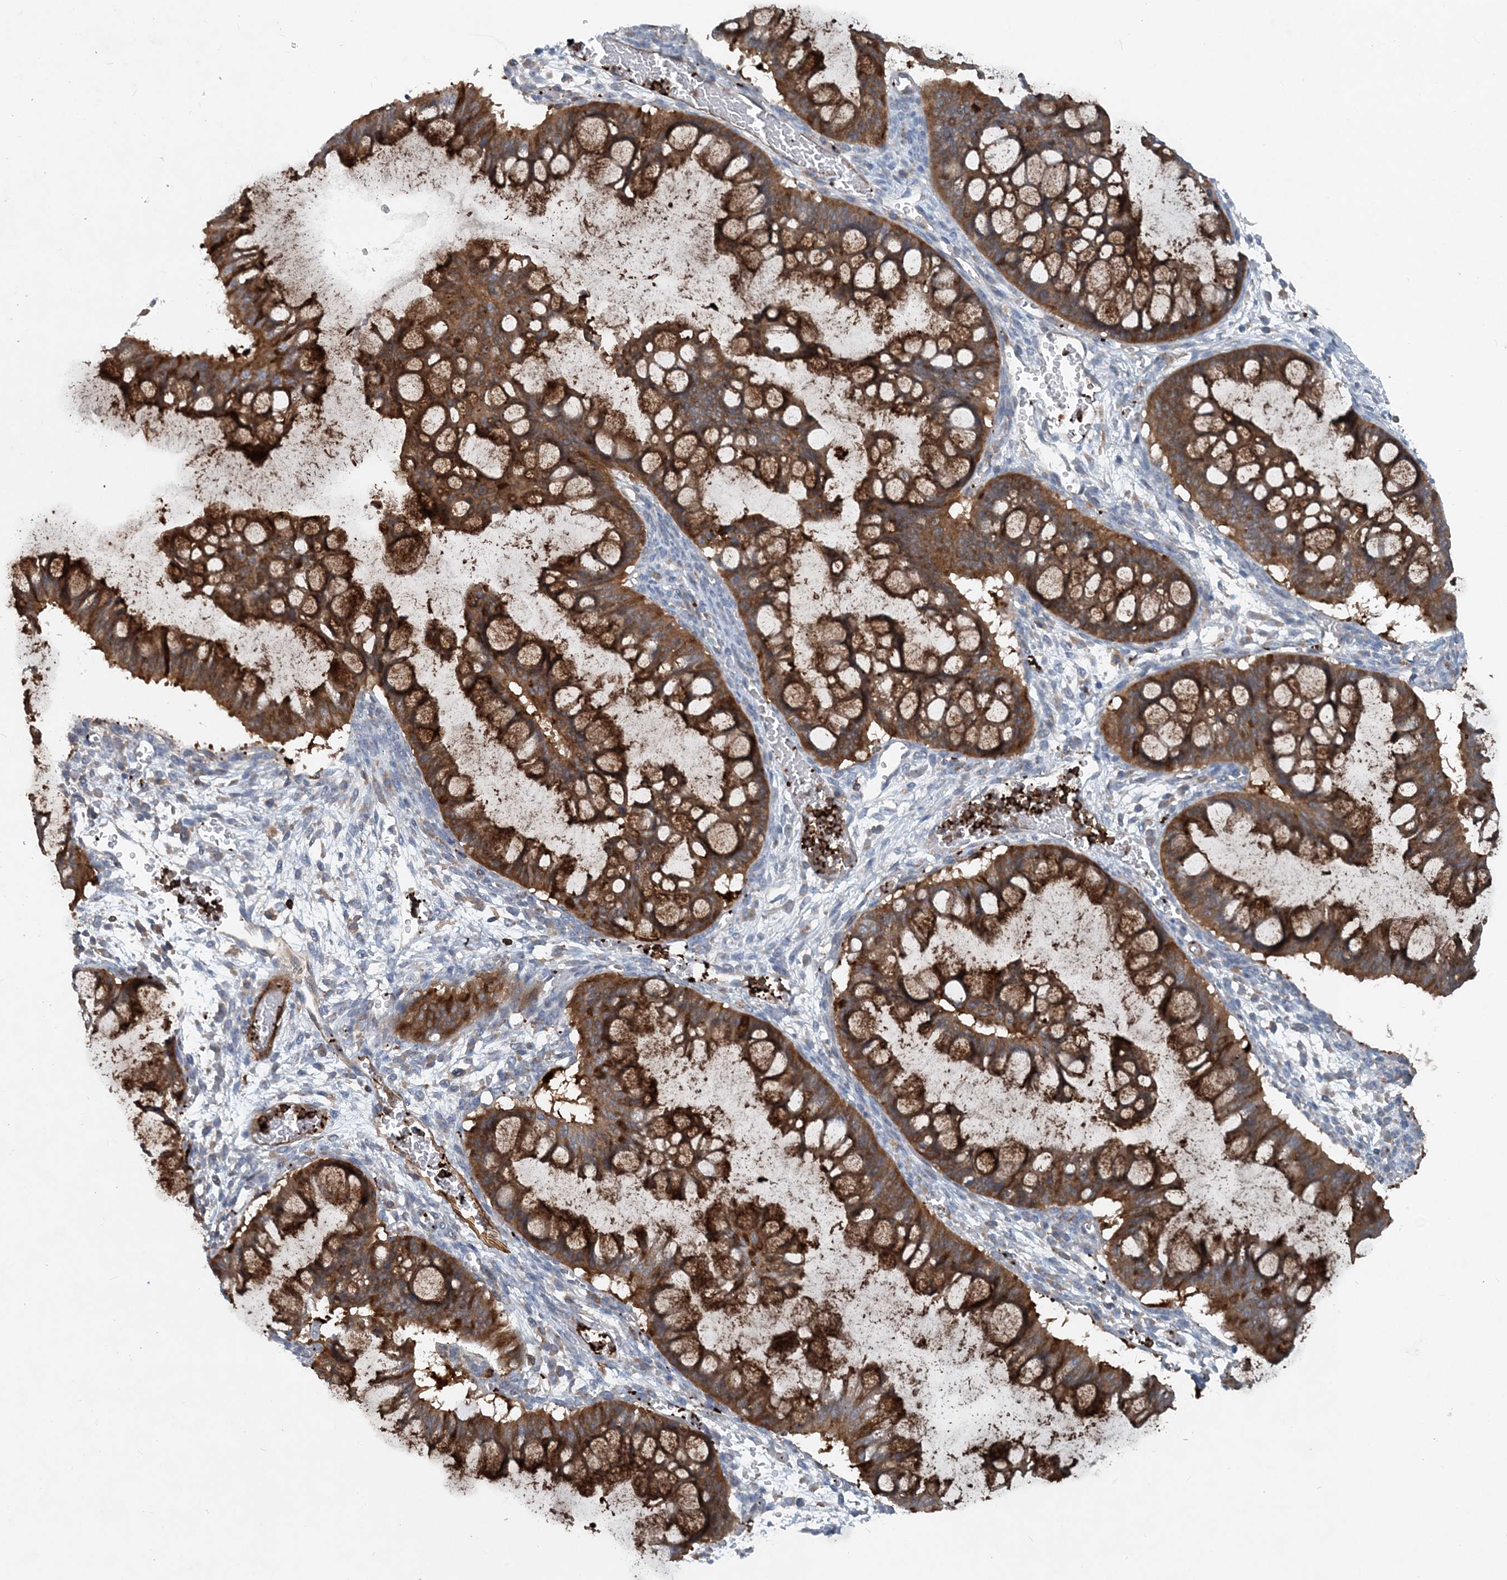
{"staining": {"intensity": "strong", "quantity": ">75%", "location": "cytoplasmic/membranous"}, "tissue": "ovarian cancer", "cell_type": "Tumor cells", "image_type": "cancer", "snomed": [{"axis": "morphology", "description": "Cystadenocarcinoma, mucinous, NOS"}, {"axis": "topography", "description": "Ovary"}], "caption": "Protein expression analysis of human mucinous cystadenocarcinoma (ovarian) reveals strong cytoplasmic/membranous staining in approximately >75% of tumor cells. The staining was performed using DAB to visualize the protein expression in brown, while the nuclei were stained in blue with hematoxylin (Magnification: 20x).", "gene": "DGUOK", "patient": {"sex": "female", "age": 73}}